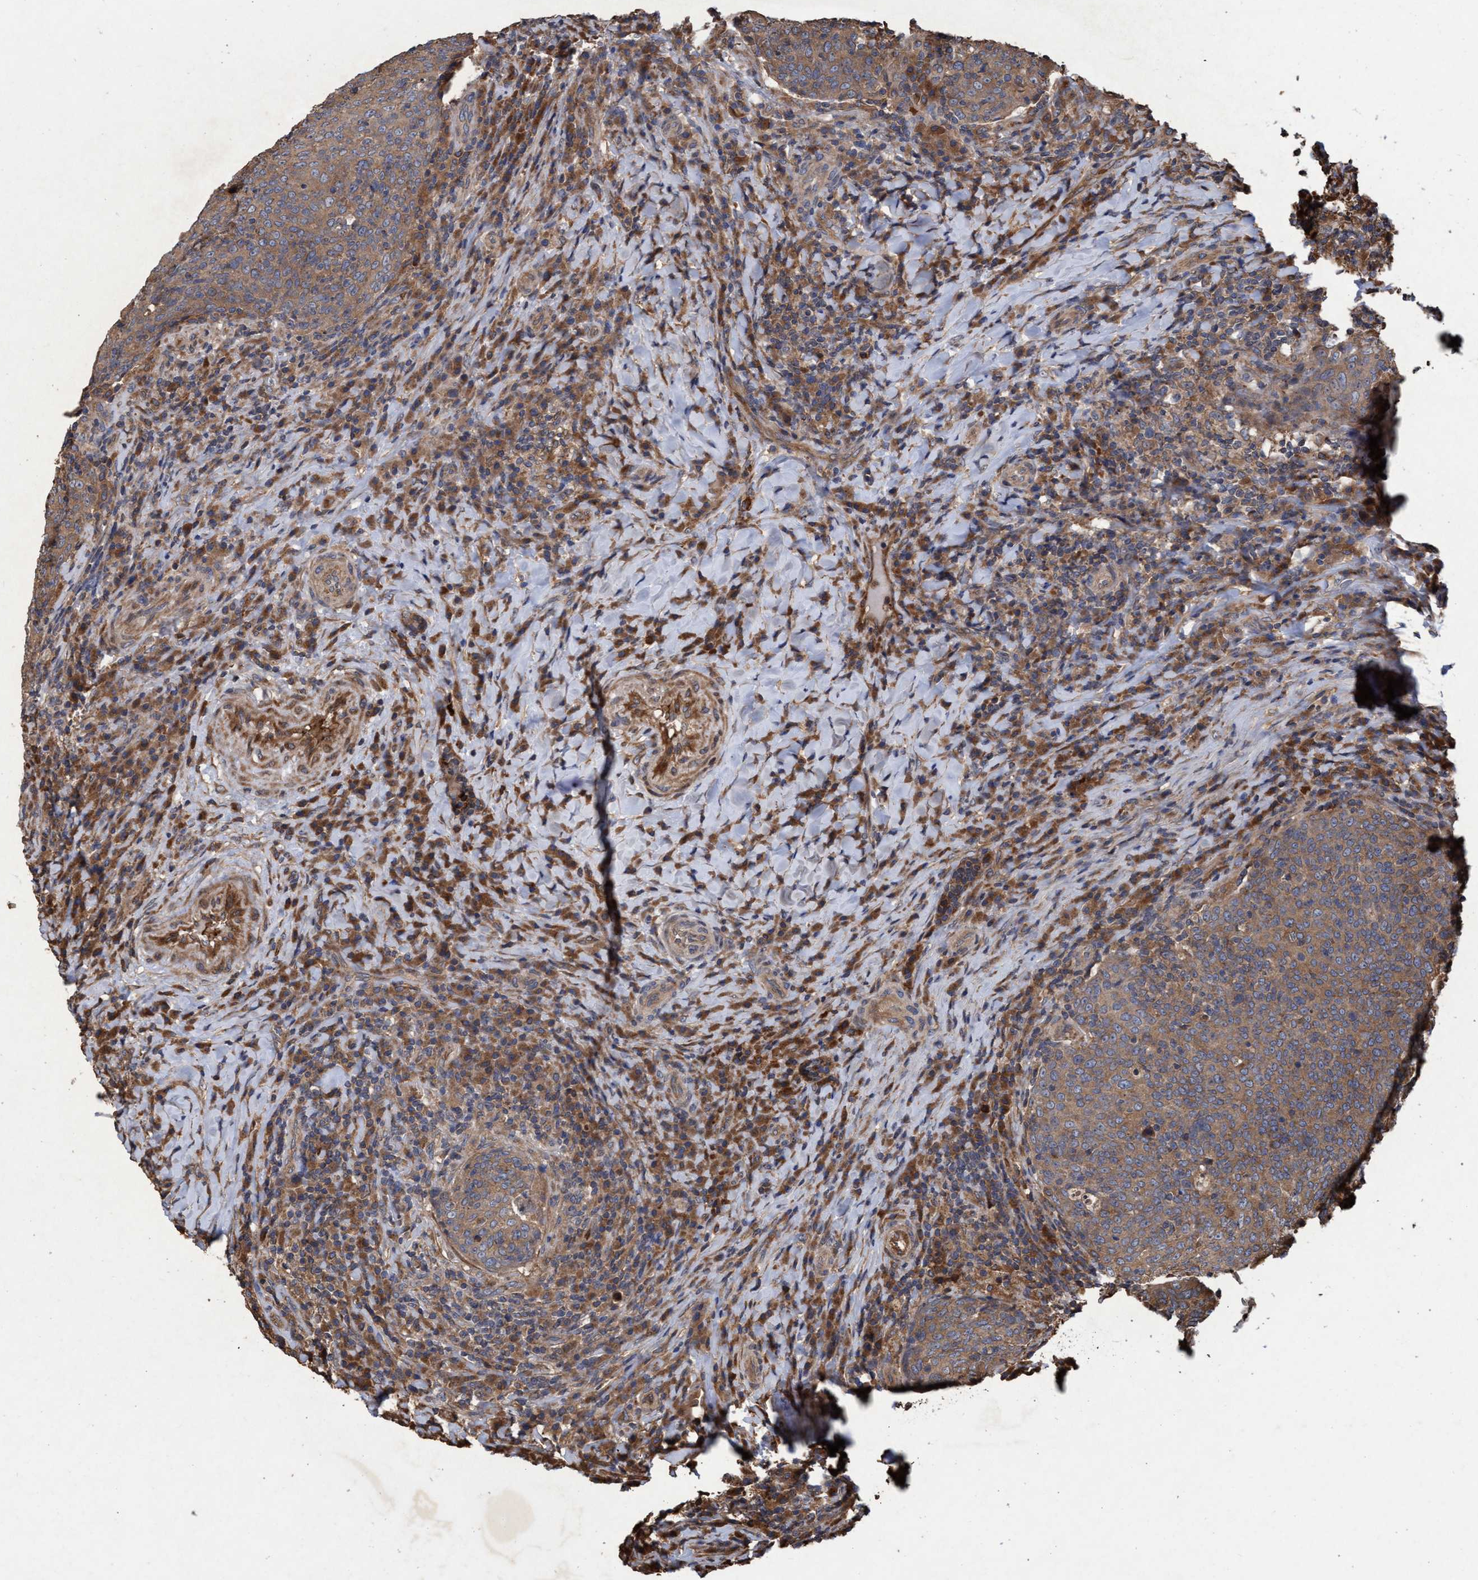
{"staining": {"intensity": "moderate", "quantity": ">75%", "location": "cytoplasmic/membranous"}, "tissue": "head and neck cancer", "cell_type": "Tumor cells", "image_type": "cancer", "snomed": [{"axis": "morphology", "description": "Squamous cell carcinoma, NOS"}, {"axis": "morphology", "description": "Squamous cell carcinoma, metastatic, NOS"}, {"axis": "topography", "description": "Lymph node"}, {"axis": "topography", "description": "Head-Neck"}], "caption": "Immunohistochemical staining of head and neck cancer displays medium levels of moderate cytoplasmic/membranous protein expression in approximately >75% of tumor cells. The staining was performed using DAB to visualize the protein expression in brown, while the nuclei were stained in blue with hematoxylin (Magnification: 20x).", "gene": "CHMP6", "patient": {"sex": "male", "age": 62}}